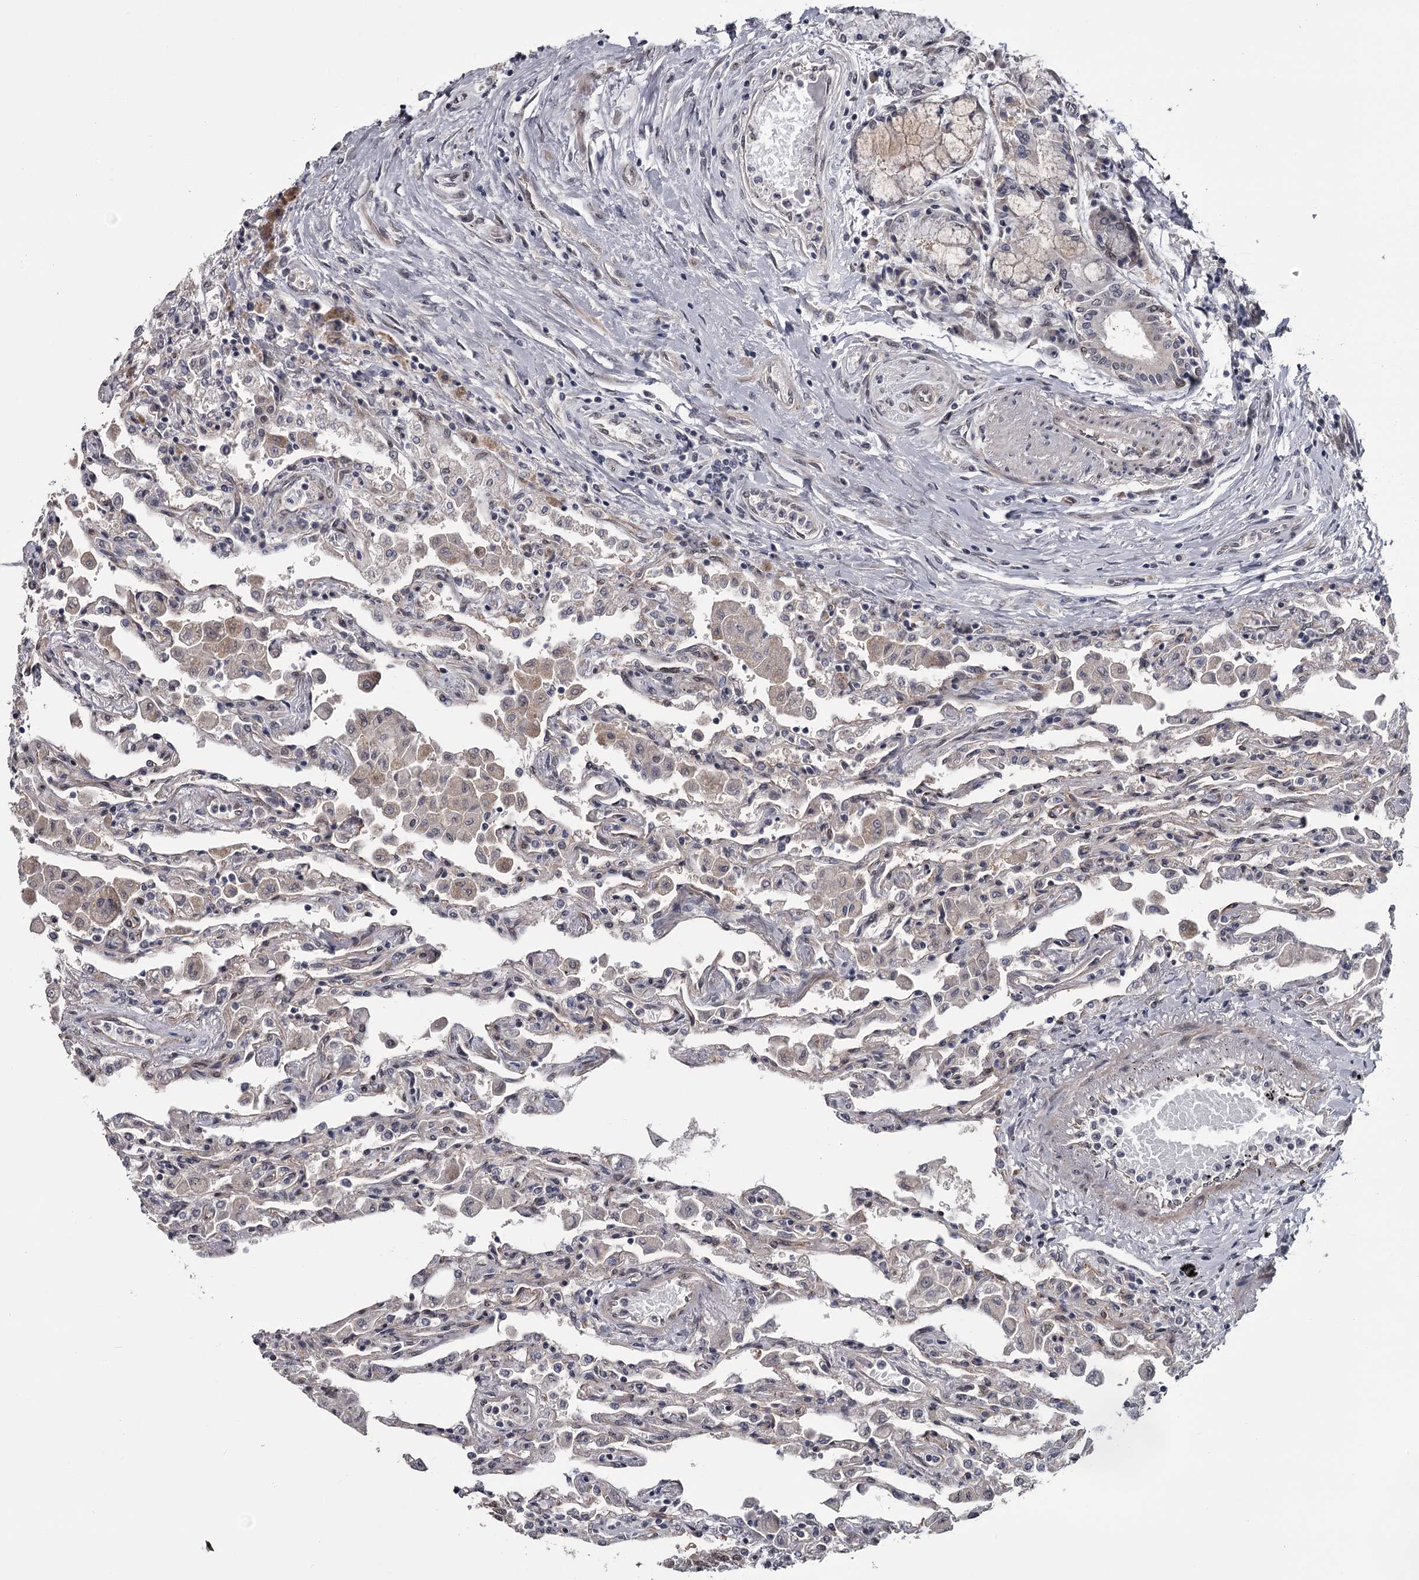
{"staining": {"intensity": "moderate", "quantity": "<25%", "location": "cytoplasmic/membranous,nuclear"}, "tissue": "lung", "cell_type": "Alveolar cells", "image_type": "normal", "snomed": [{"axis": "morphology", "description": "Normal tissue, NOS"}, {"axis": "topography", "description": "Bronchus"}, {"axis": "topography", "description": "Lung"}], "caption": "Lung stained for a protein (brown) exhibits moderate cytoplasmic/membranous,nuclear positive positivity in about <25% of alveolar cells.", "gene": "PRPF40B", "patient": {"sex": "female", "age": 49}}